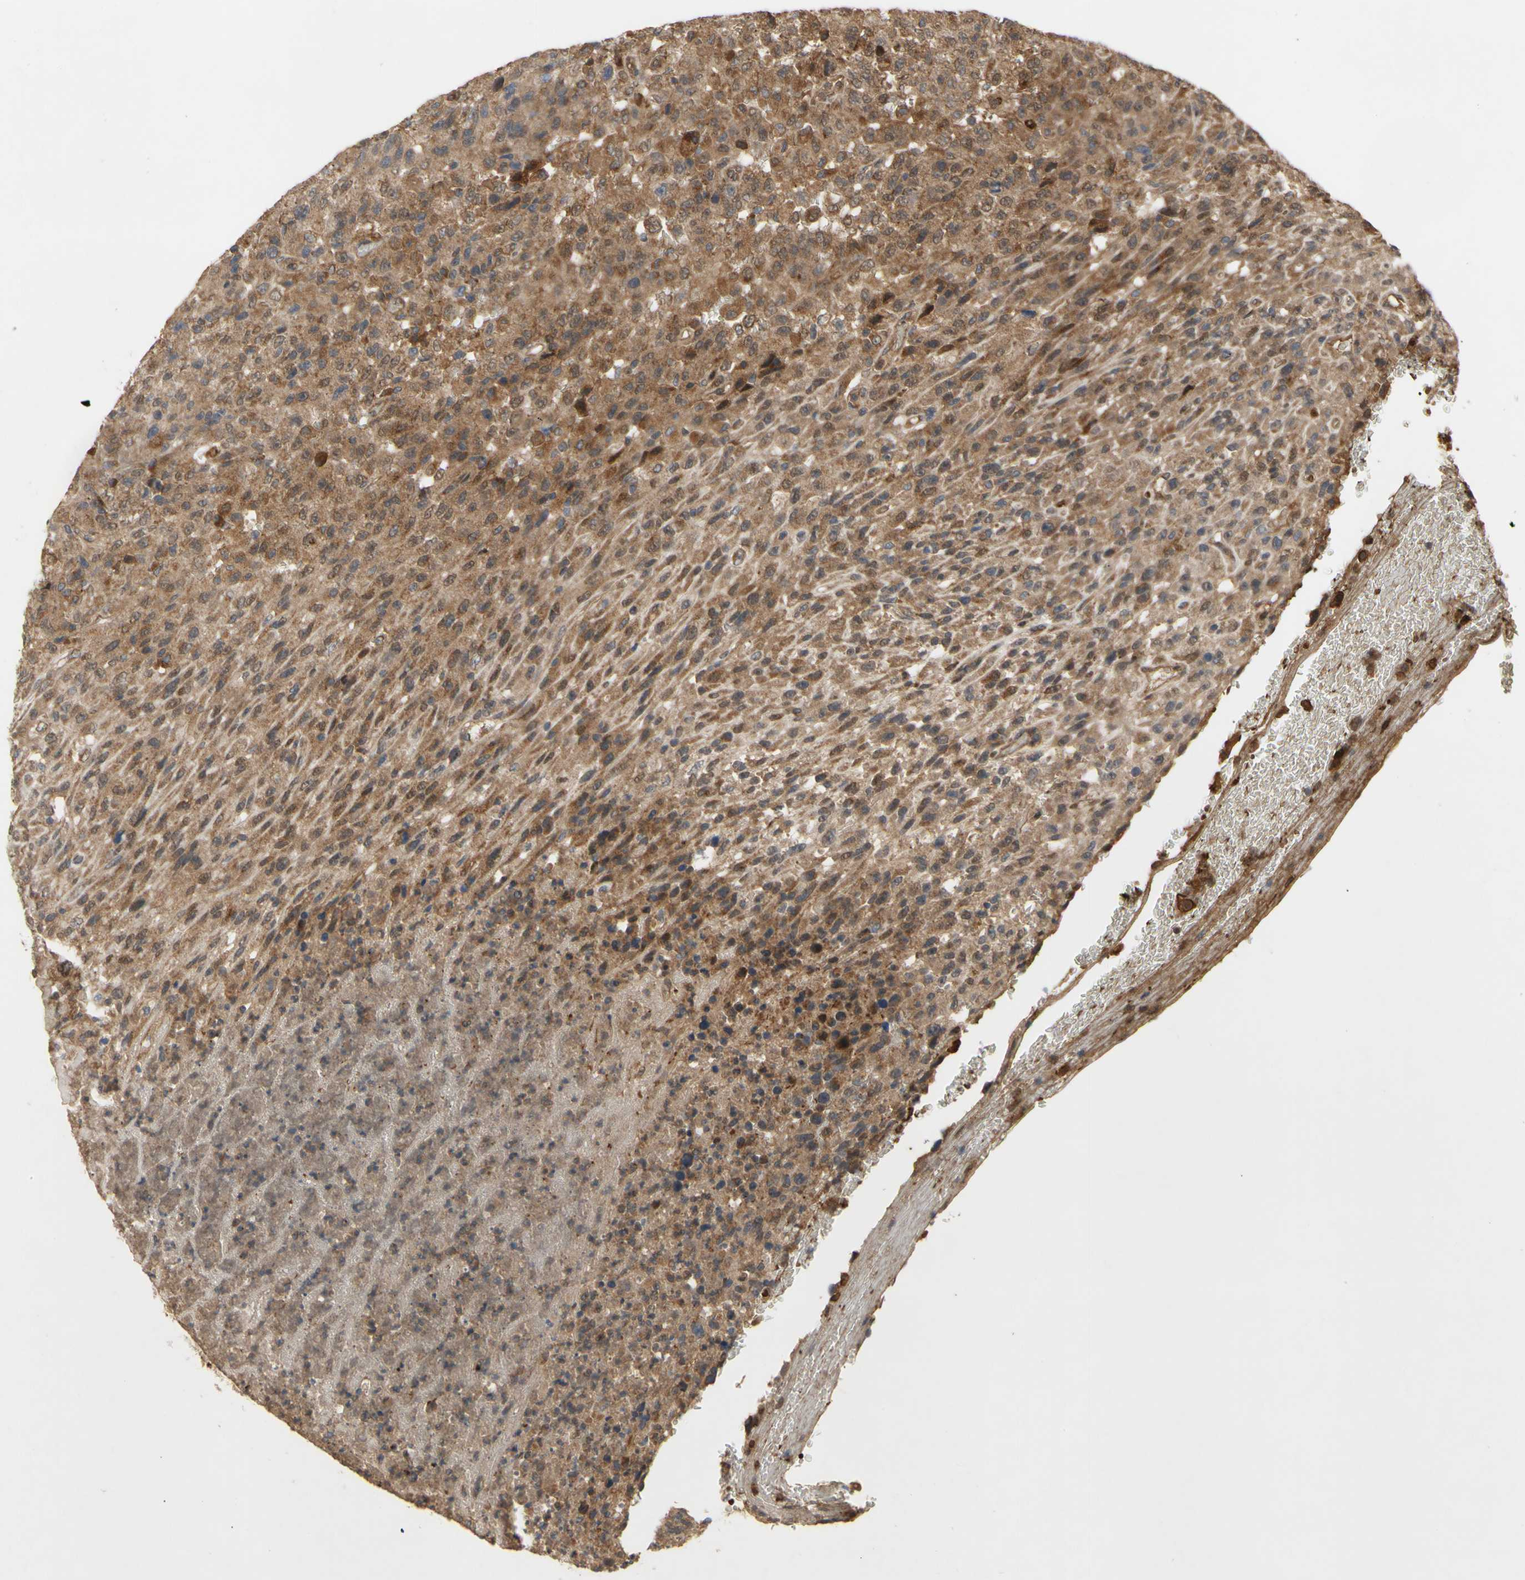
{"staining": {"intensity": "moderate", "quantity": ">75%", "location": "cytoplasmic/membranous"}, "tissue": "urothelial cancer", "cell_type": "Tumor cells", "image_type": "cancer", "snomed": [{"axis": "morphology", "description": "Urothelial carcinoma, High grade"}, {"axis": "topography", "description": "Urinary bladder"}], "caption": "A brown stain highlights moderate cytoplasmic/membranous positivity of a protein in urothelial carcinoma (high-grade) tumor cells. (Stains: DAB in brown, nuclei in blue, Microscopy: brightfield microscopy at high magnification).", "gene": "PKN1", "patient": {"sex": "male", "age": 66}}